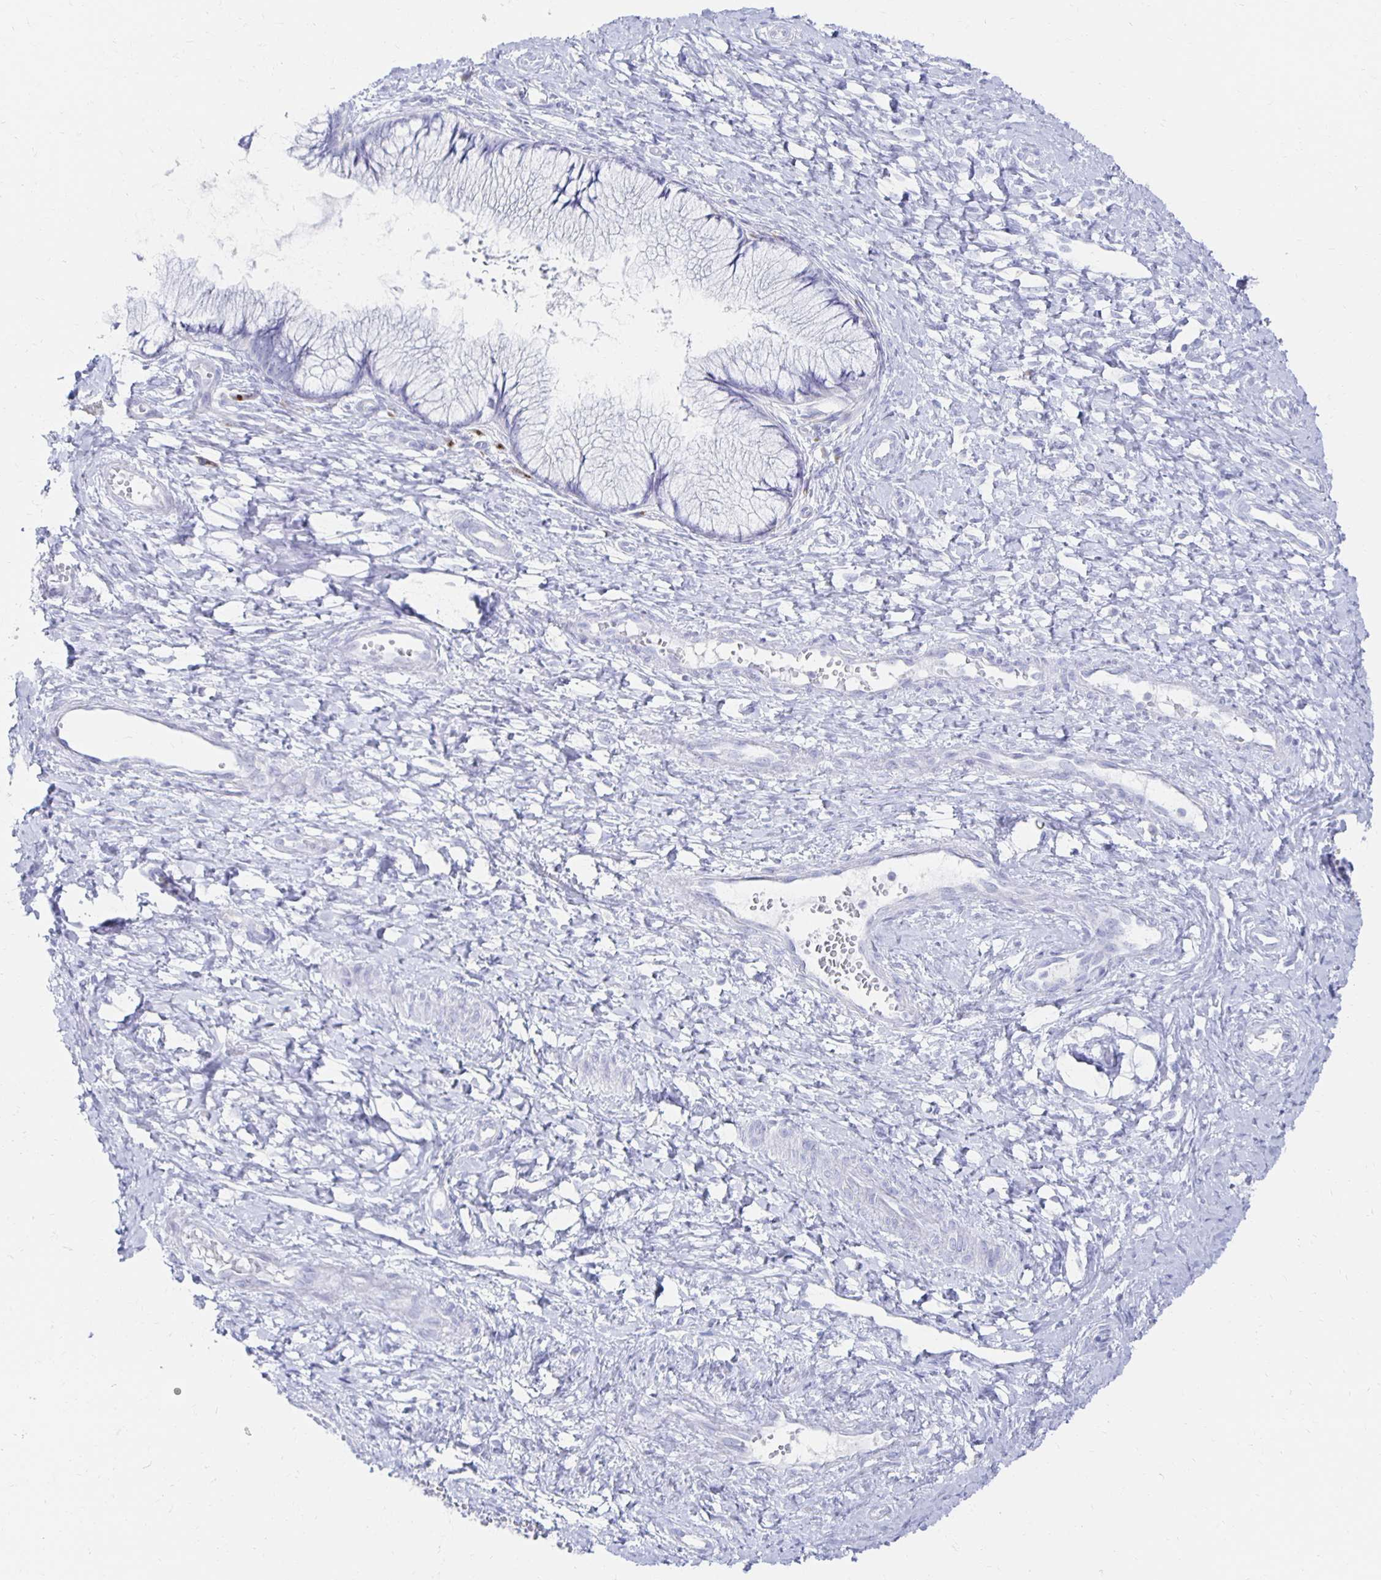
{"staining": {"intensity": "negative", "quantity": "none", "location": "none"}, "tissue": "cervix", "cell_type": "Glandular cells", "image_type": "normal", "snomed": [{"axis": "morphology", "description": "Normal tissue, NOS"}, {"axis": "topography", "description": "Cervix"}], "caption": "This is a image of immunohistochemistry (IHC) staining of unremarkable cervix, which shows no positivity in glandular cells. (Brightfield microscopy of DAB (3,3'-diaminobenzidine) IHC at high magnification).", "gene": "PRDM7", "patient": {"sex": "female", "age": 37}}